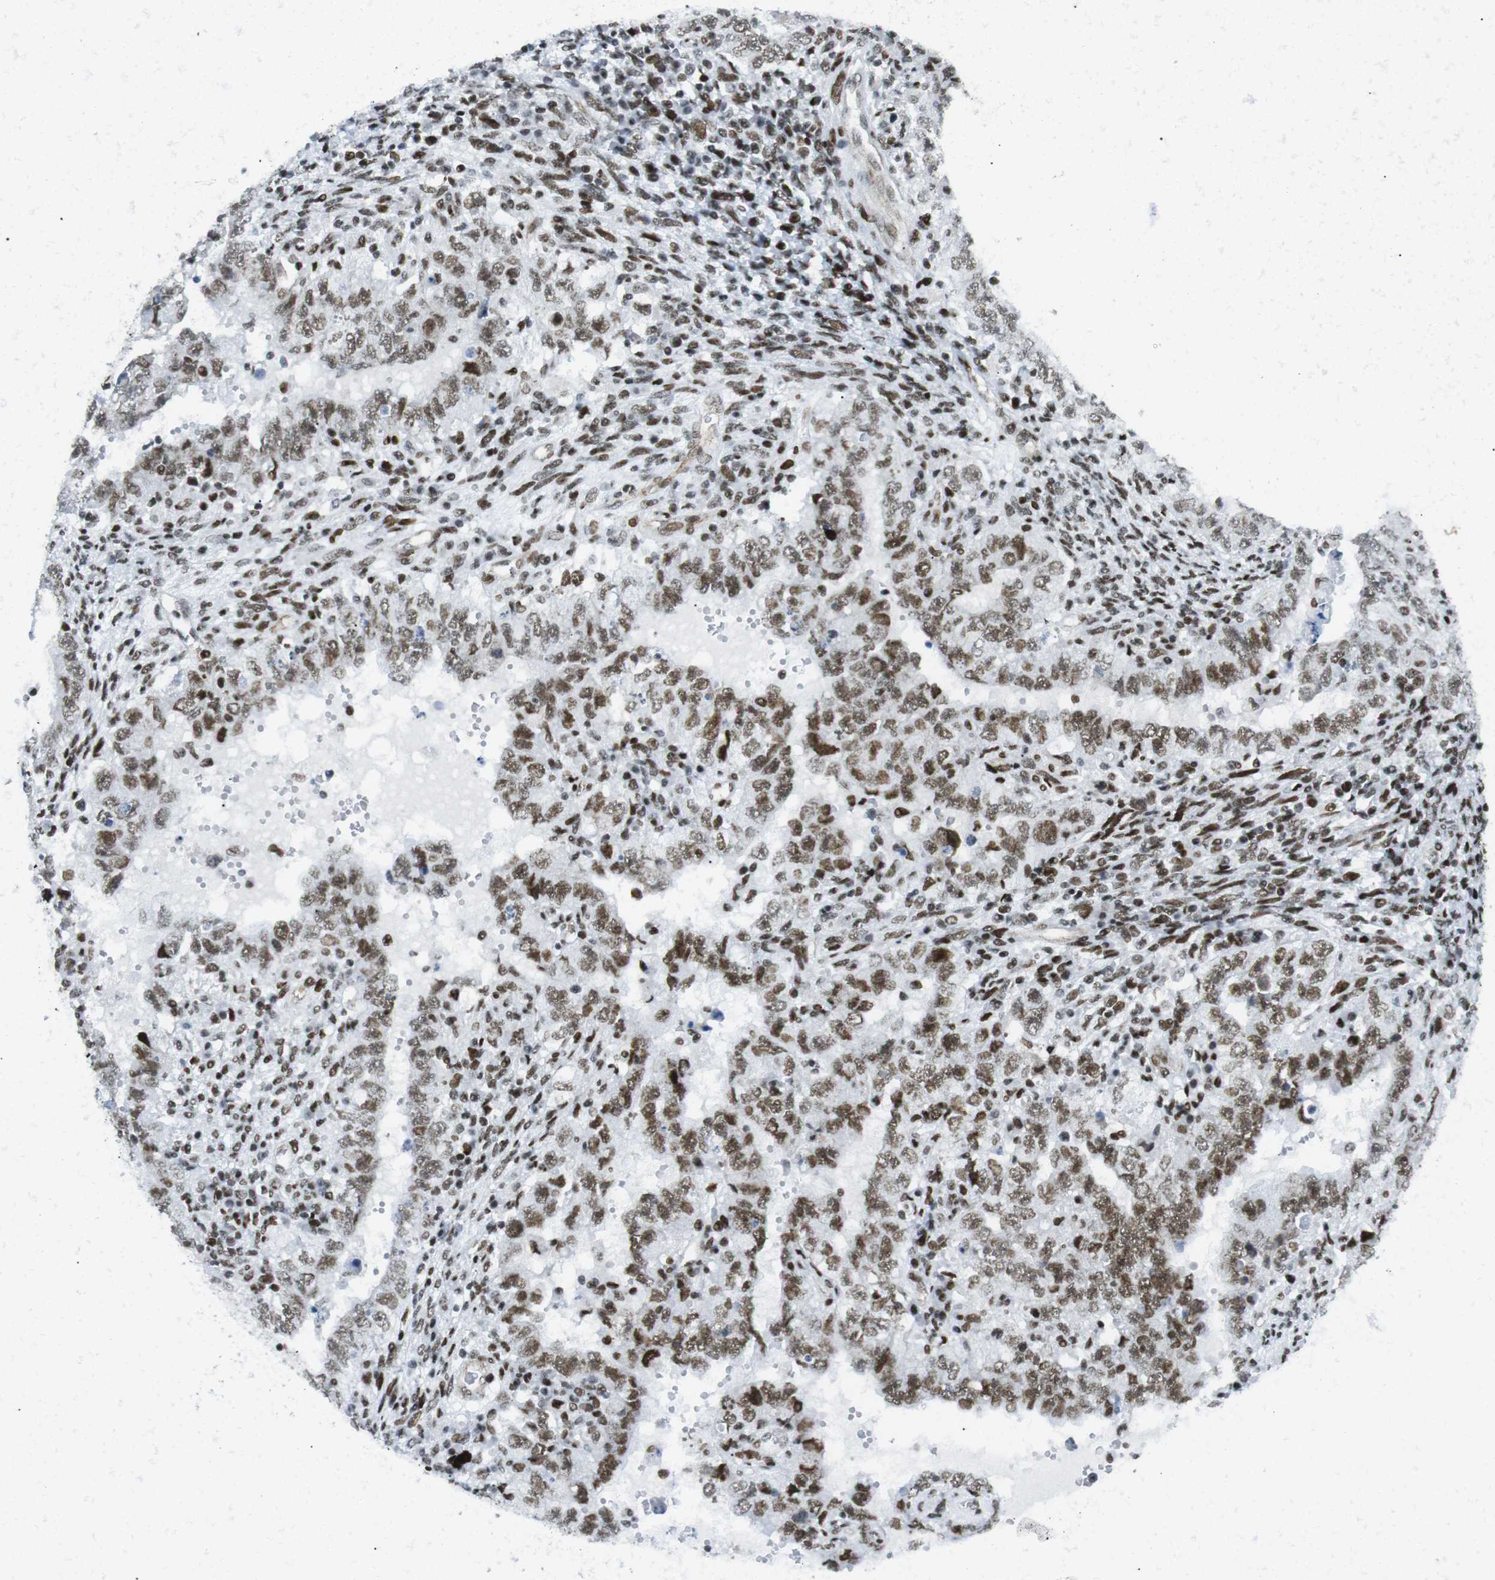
{"staining": {"intensity": "strong", "quantity": ">75%", "location": "nuclear"}, "tissue": "testis cancer", "cell_type": "Tumor cells", "image_type": "cancer", "snomed": [{"axis": "morphology", "description": "Carcinoma, Embryonal, NOS"}, {"axis": "topography", "description": "Testis"}], "caption": "Human testis embryonal carcinoma stained with a brown dye reveals strong nuclear positive positivity in about >75% of tumor cells.", "gene": "ARID1A", "patient": {"sex": "male", "age": 26}}